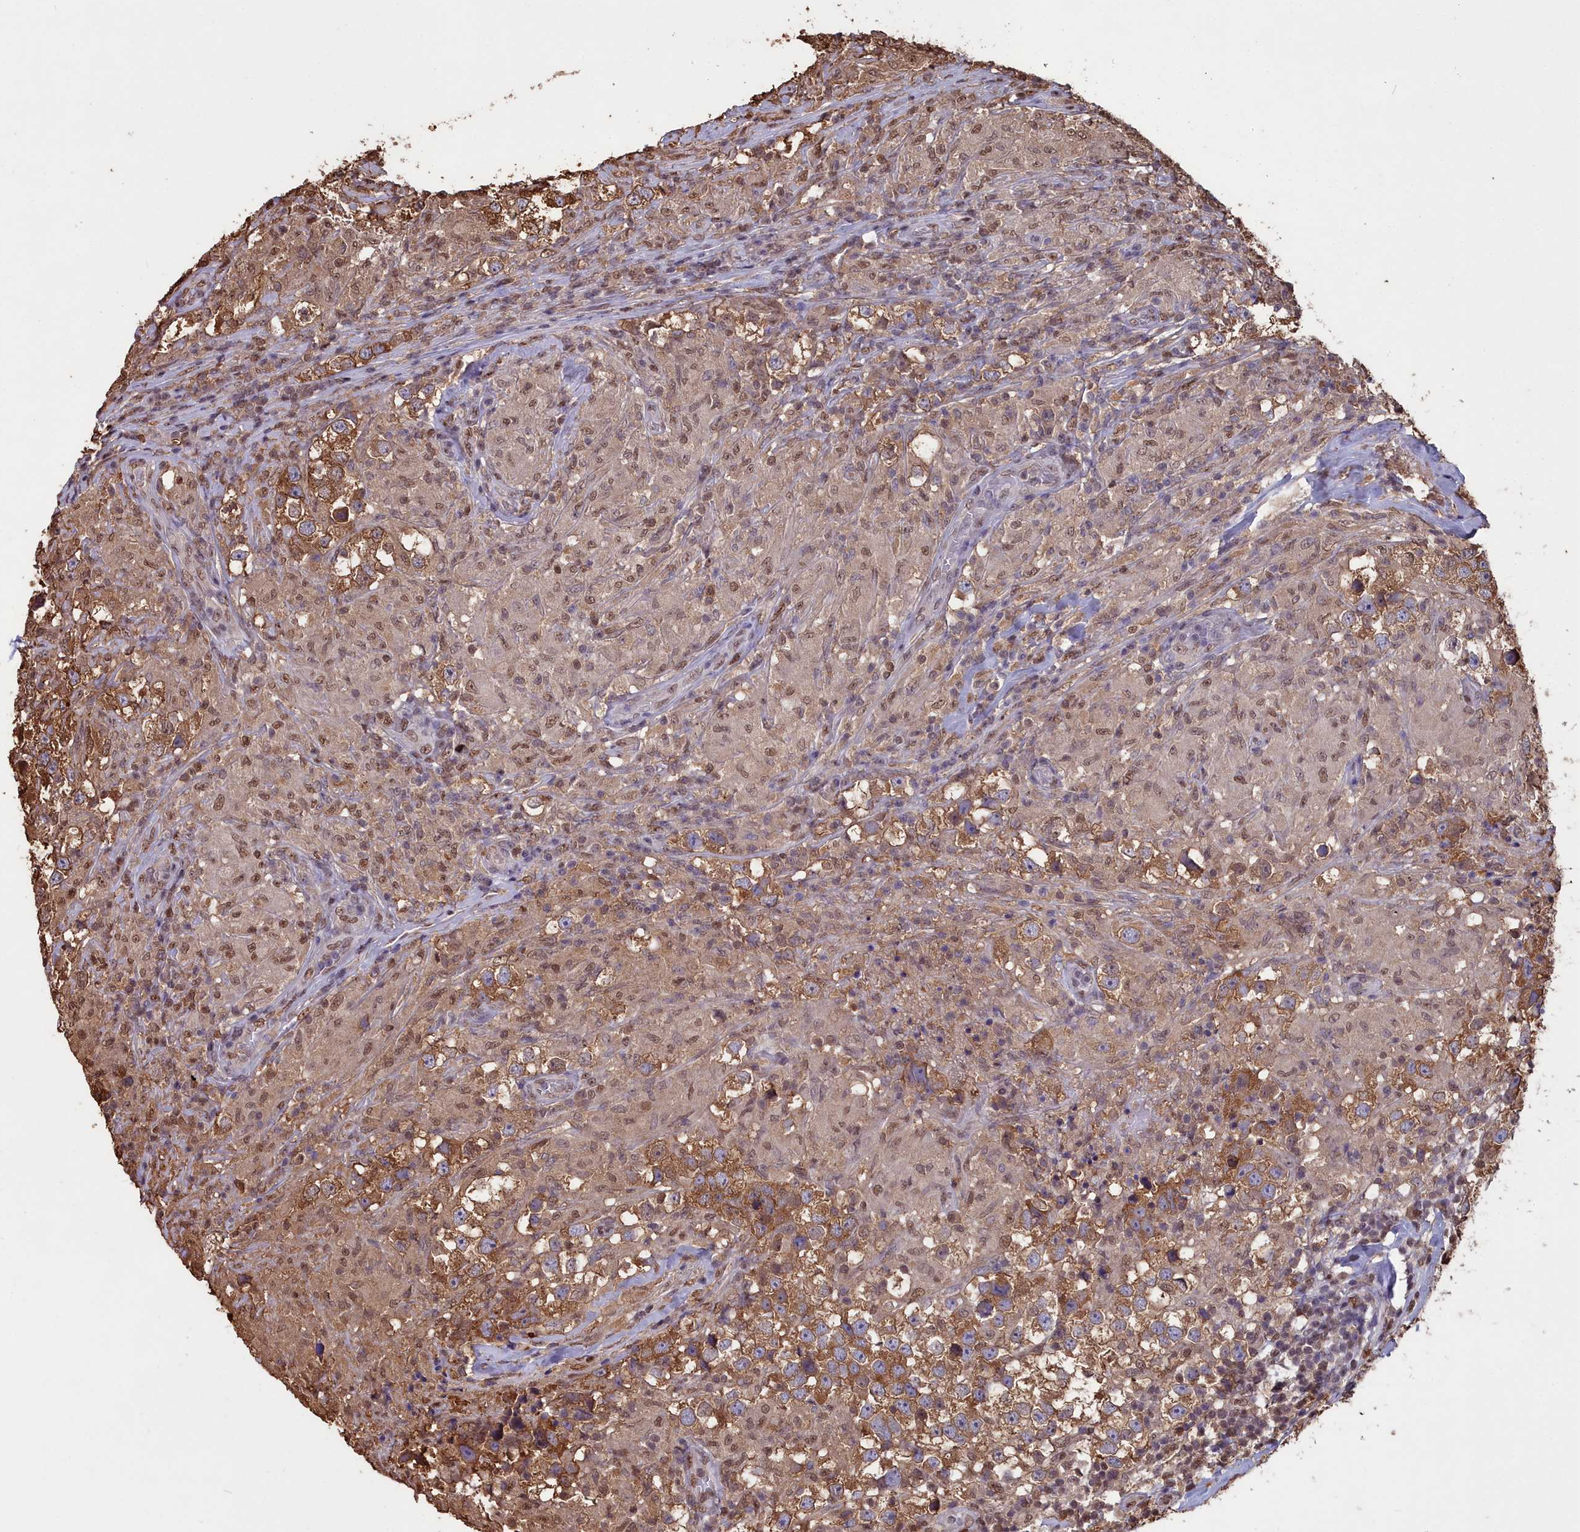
{"staining": {"intensity": "moderate", "quantity": ">75%", "location": "cytoplasmic/membranous,nuclear"}, "tissue": "testis cancer", "cell_type": "Tumor cells", "image_type": "cancer", "snomed": [{"axis": "morphology", "description": "Seminoma, NOS"}, {"axis": "topography", "description": "Testis"}], "caption": "Human testis cancer (seminoma) stained with a protein marker reveals moderate staining in tumor cells.", "gene": "GAPDH", "patient": {"sex": "male", "age": 46}}